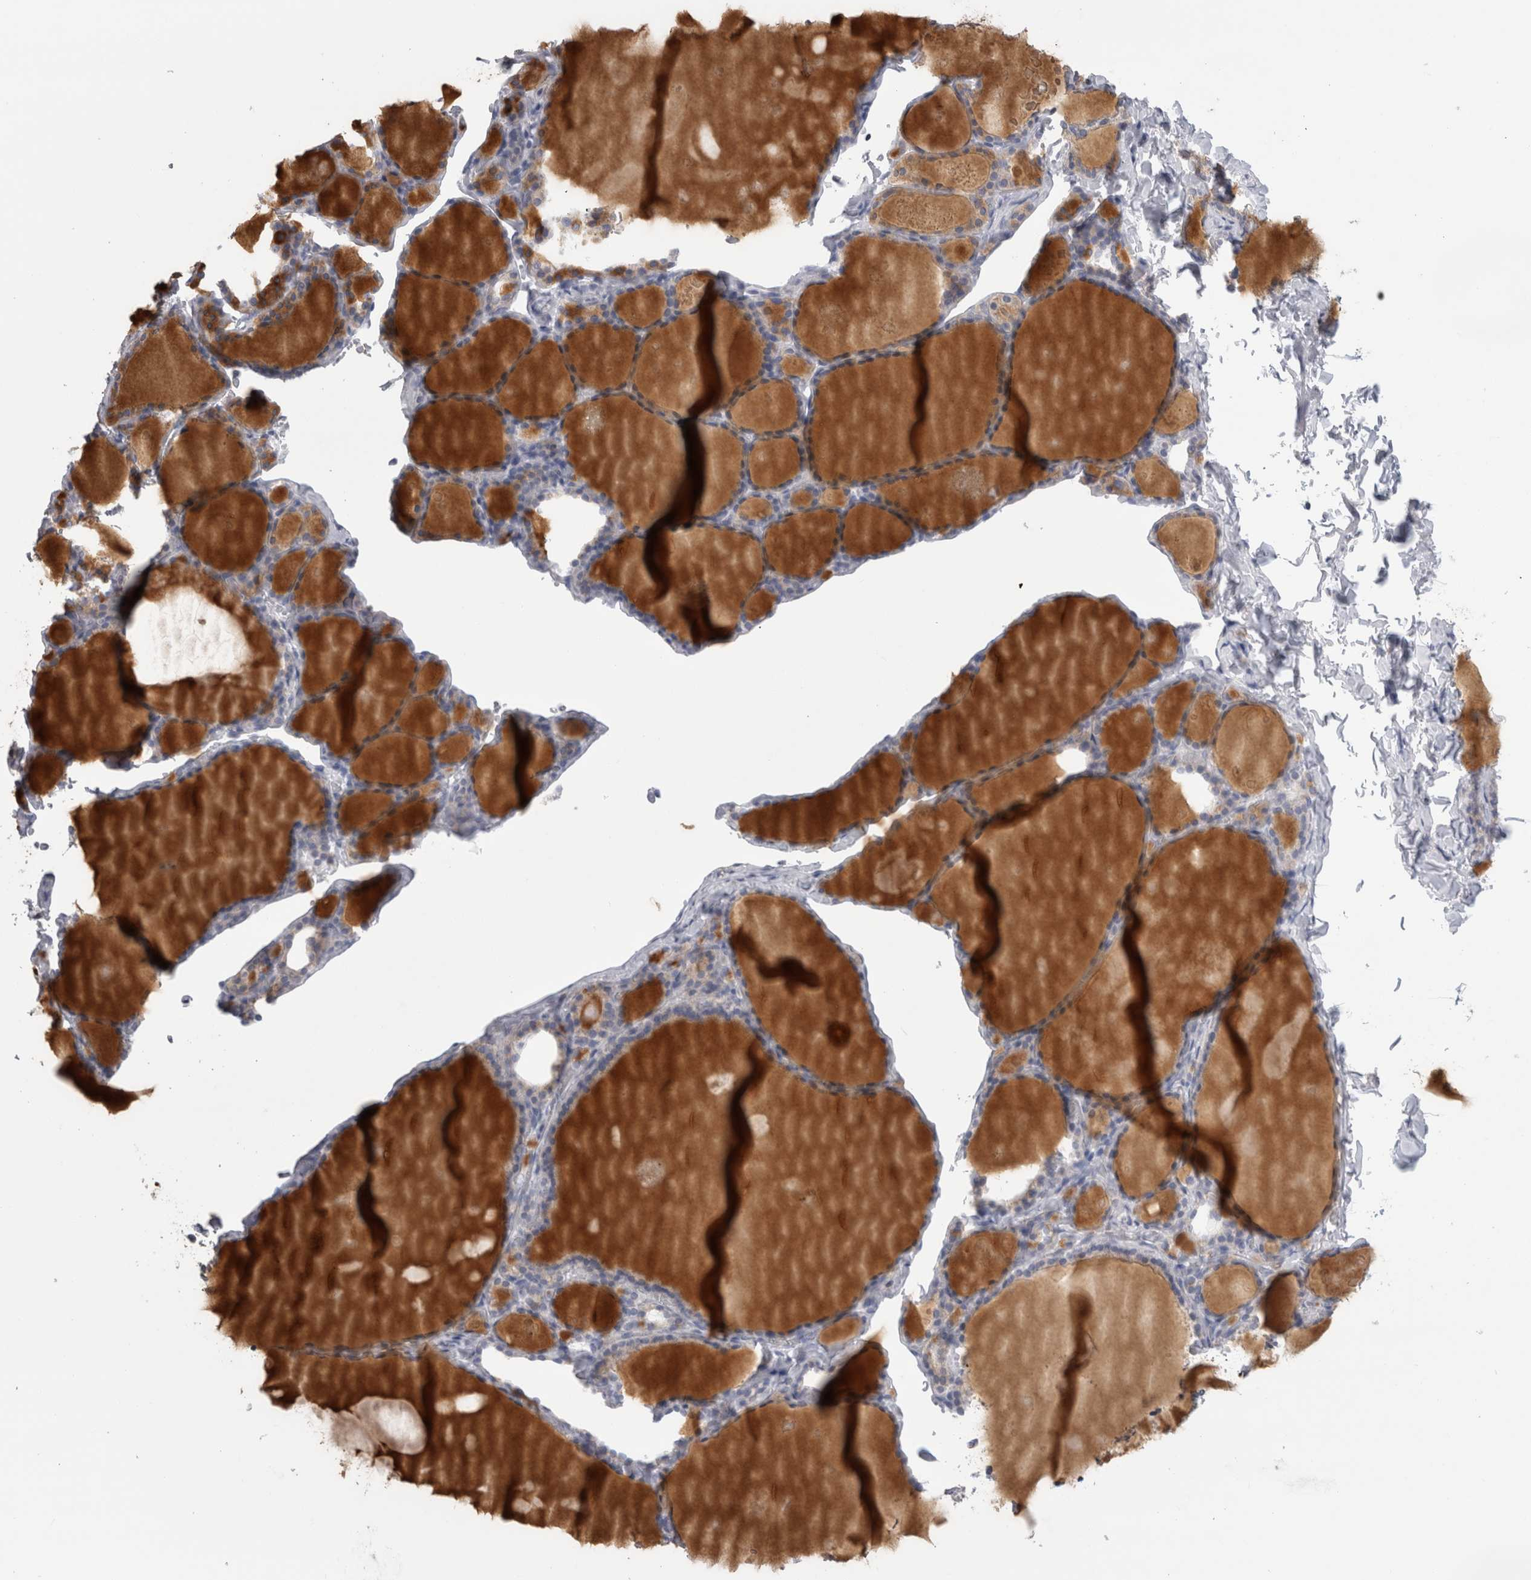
{"staining": {"intensity": "weak", "quantity": "<25%", "location": "cytoplasmic/membranous"}, "tissue": "thyroid gland", "cell_type": "Glandular cells", "image_type": "normal", "snomed": [{"axis": "morphology", "description": "Normal tissue, NOS"}, {"axis": "topography", "description": "Thyroid gland"}], "caption": "This is a photomicrograph of immunohistochemistry (IHC) staining of unremarkable thyroid gland, which shows no staining in glandular cells.", "gene": "DHRS4", "patient": {"sex": "male", "age": 56}}